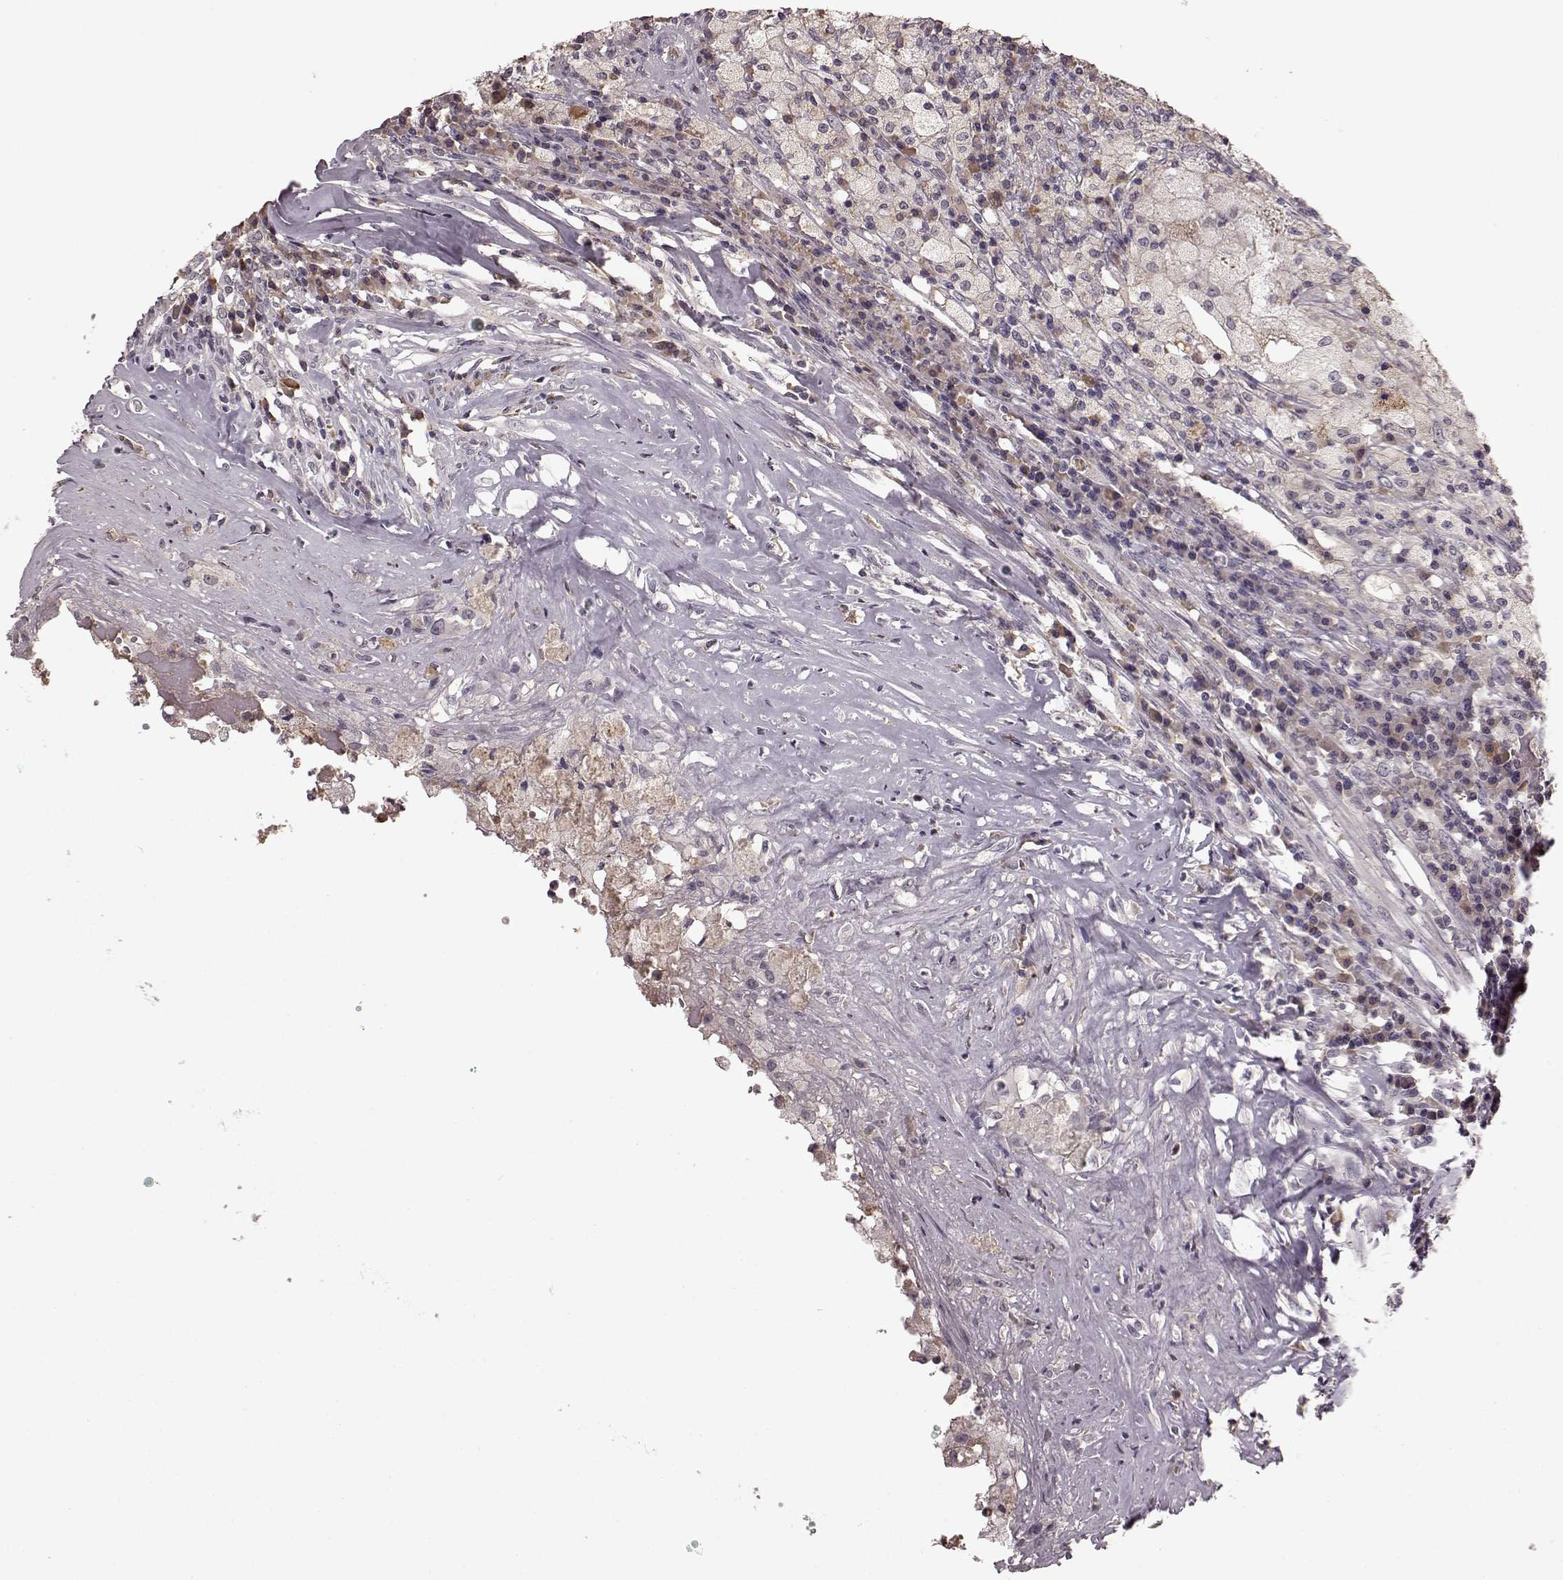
{"staining": {"intensity": "negative", "quantity": "none", "location": "none"}, "tissue": "testis cancer", "cell_type": "Tumor cells", "image_type": "cancer", "snomed": [{"axis": "morphology", "description": "Necrosis, NOS"}, {"axis": "morphology", "description": "Carcinoma, Embryonal, NOS"}, {"axis": "topography", "description": "Testis"}], "caption": "Tumor cells are negative for brown protein staining in embryonal carcinoma (testis).", "gene": "NRL", "patient": {"sex": "male", "age": 19}}